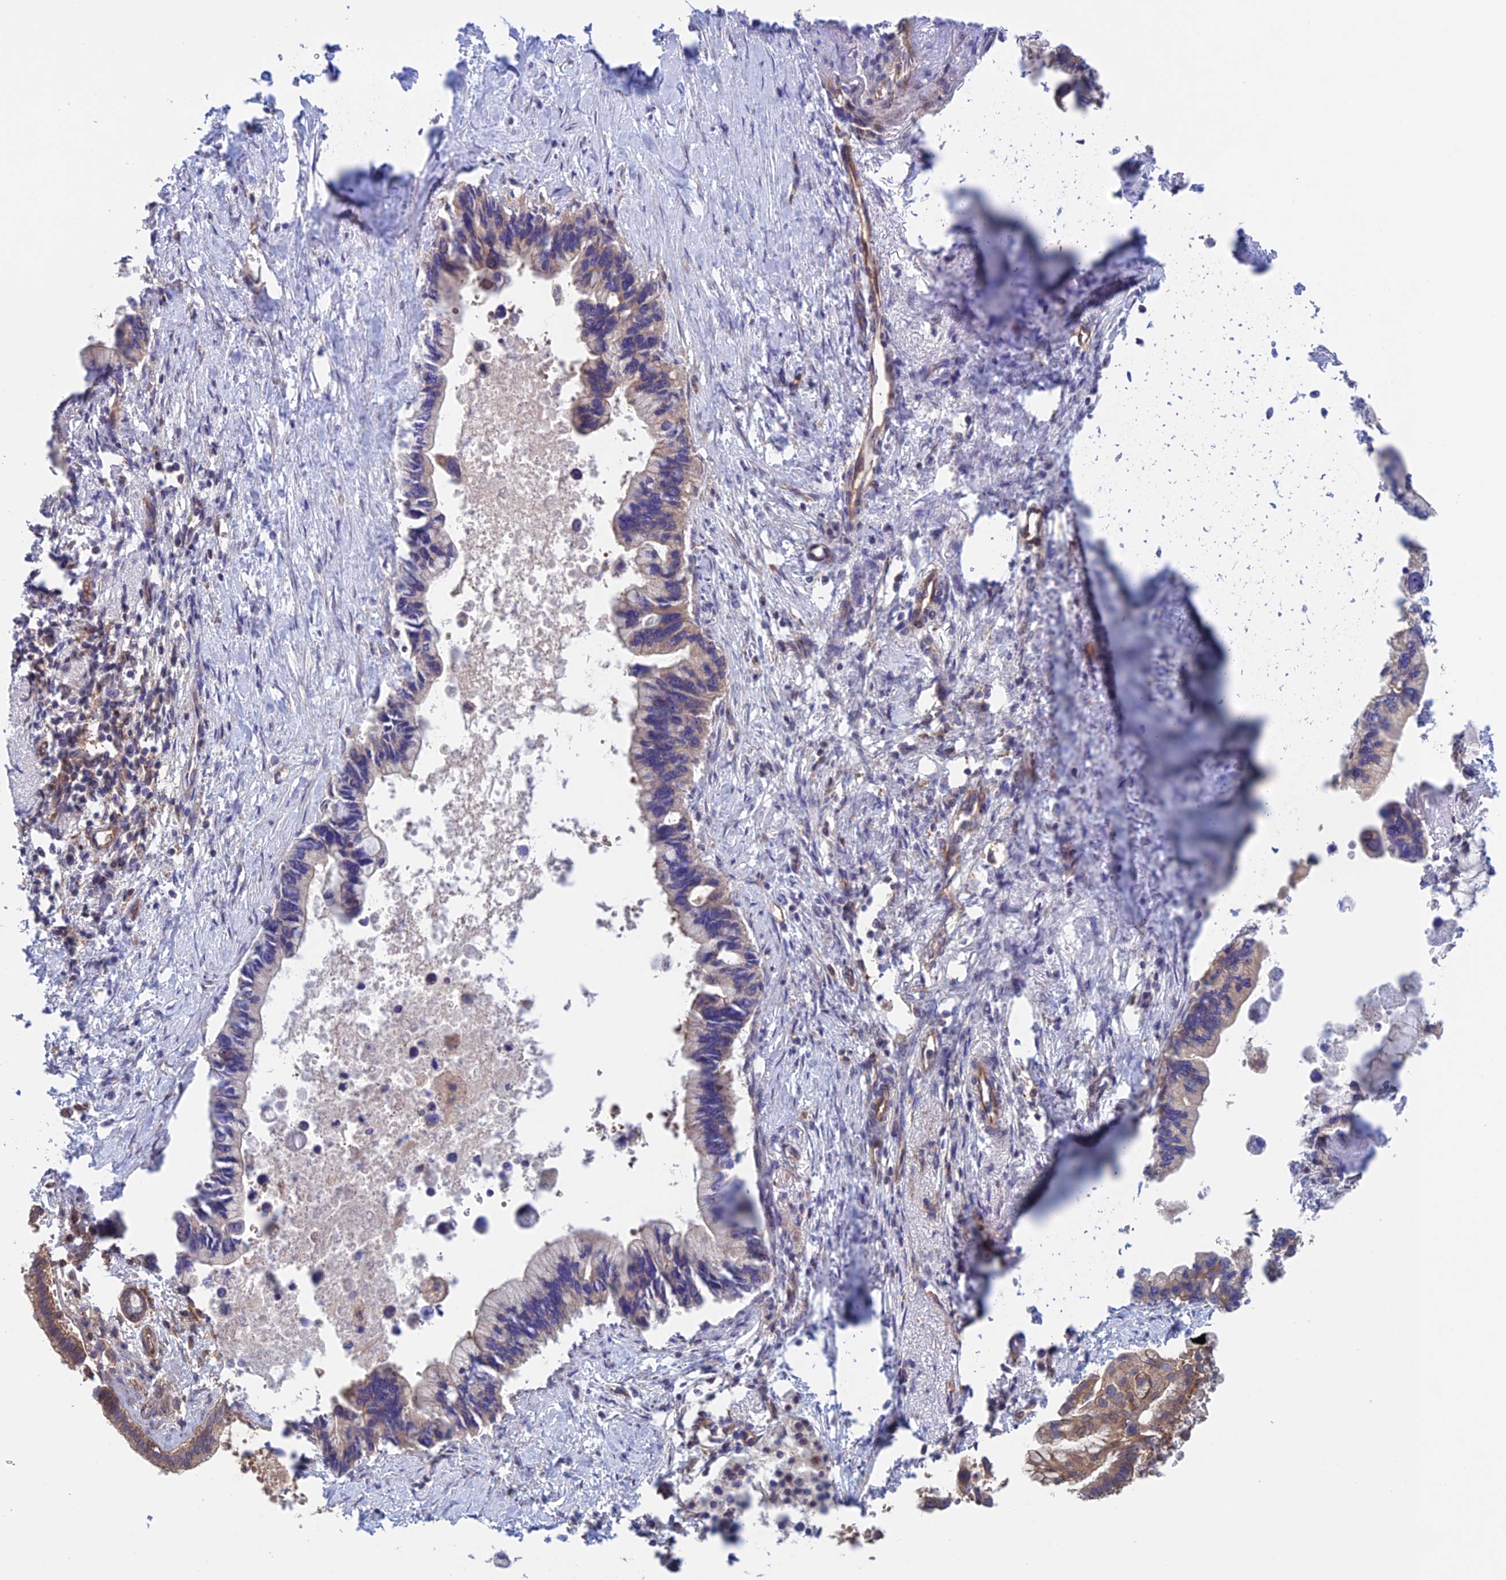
{"staining": {"intensity": "weak", "quantity": "25%-75%", "location": "cytoplasmic/membranous"}, "tissue": "pancreatic cancer", "cell_type": "Tumor cells", "image_type": "cancer", "snomed": [{"axis": "morphology", "description": "Adenocarcinoma, NOS"}, {"axis": "topography", "description": "Pancreas"}], "caption": "There is low levels of weak cytoplasmic/membranous staining in tumor cells of pancreatic adenocarcinoma, as demonstrated by immunohistochemical staining (brown color).", "gene": "NUDT16L1", "patient": {"sex": "female", "age": 83}}